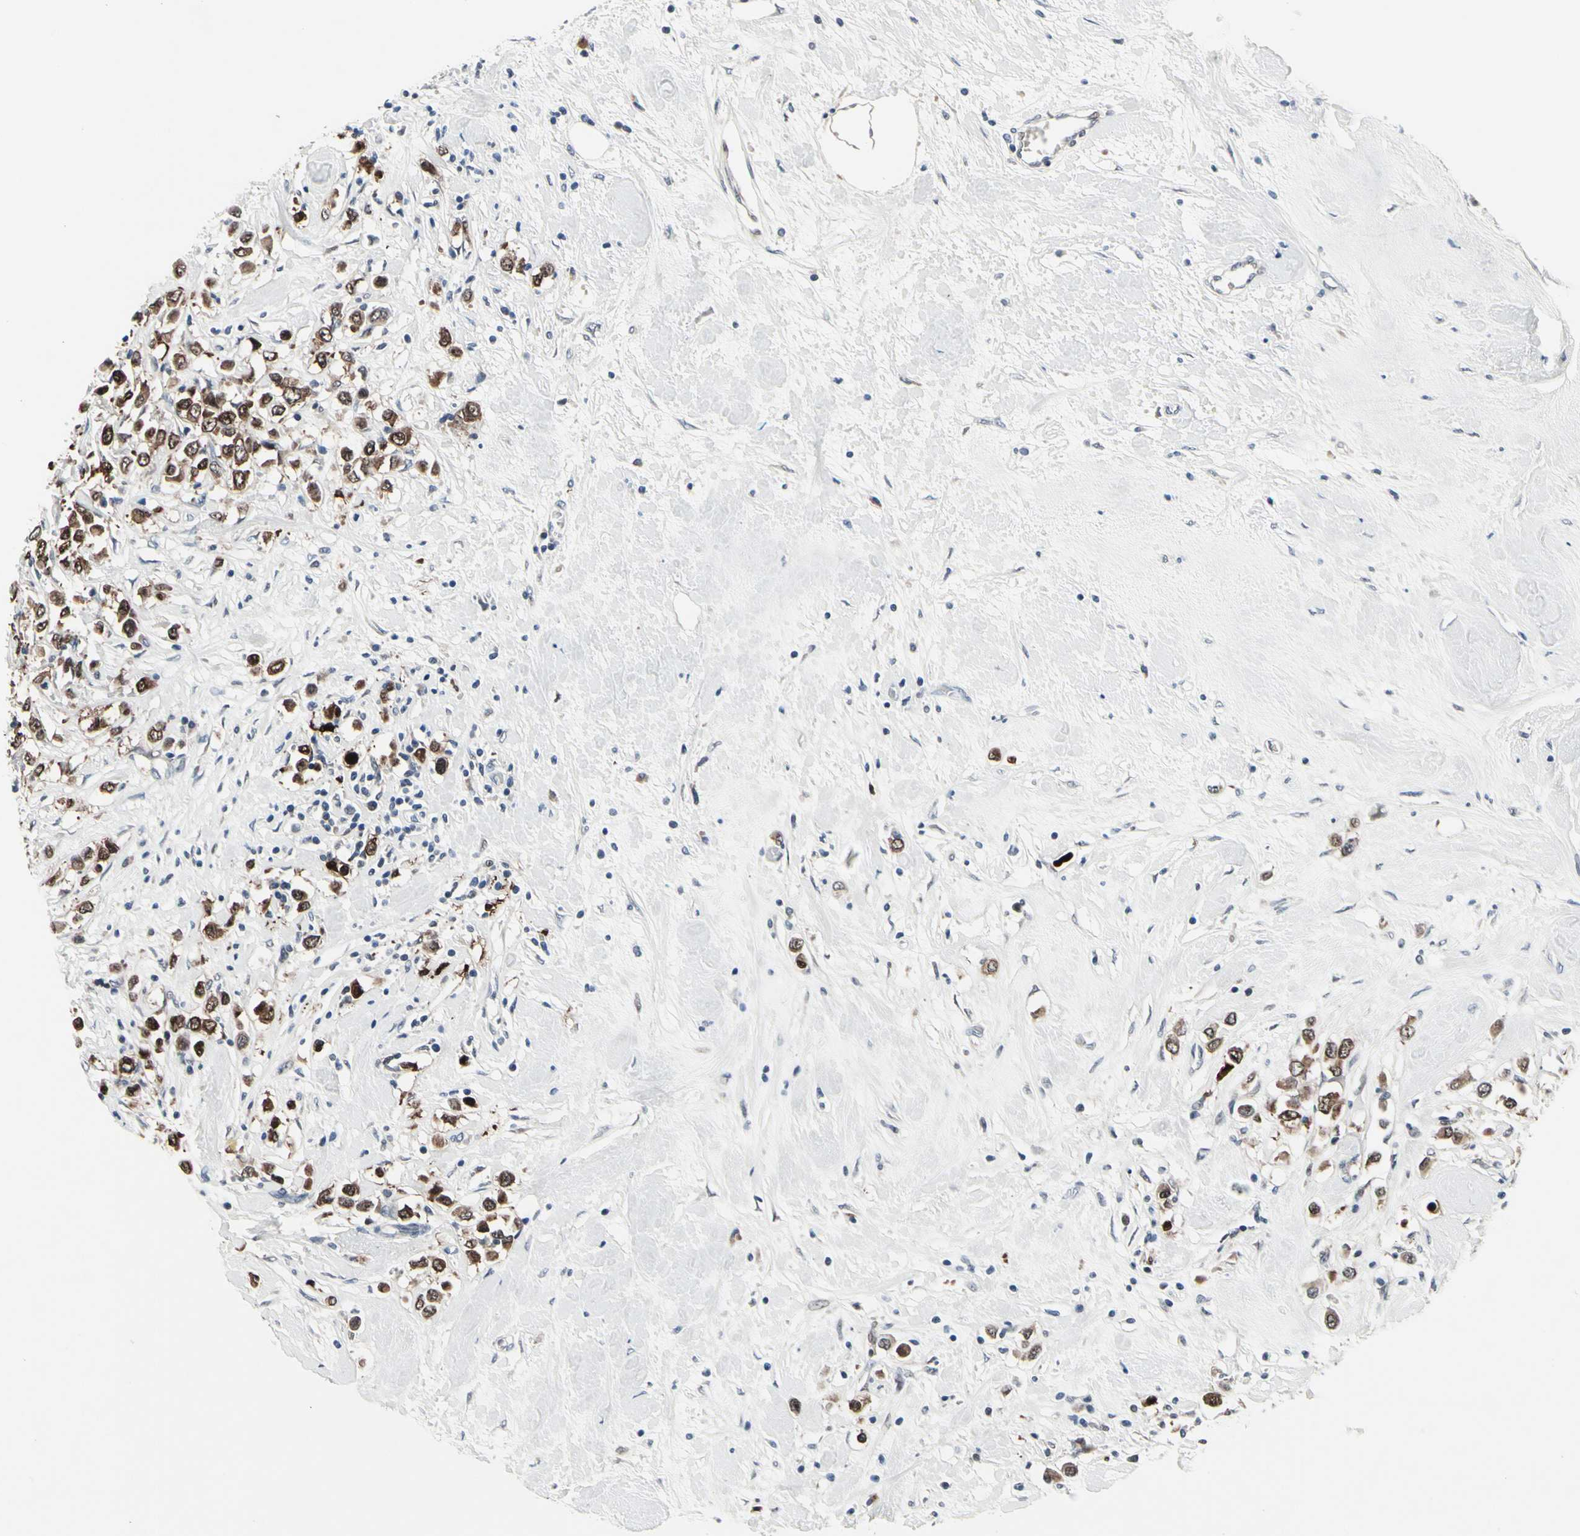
{"staining": {"intensity": "moderate", "quantity": ">75%", "location": "cytoplasmic/membranous,nuclear"}, "tissue": "breast cancer", "cell_type": "Tumor cells", "image_type": "cancer", "snomed": [{"axis": "morphology", "description": "Duct carcinoma"}, {"axis": "topography", "description": "Breast"}], "caption": "The immunohistochemical stain shows moderate cytoplasmic/membranous and nuclear positivity in tumor cells of breast cancer tissue. (DAB IHC, brown staining for protein, blue staining for nuclei).", "gene": "TXN", "patient": {"sex": "female", "age": 61}}